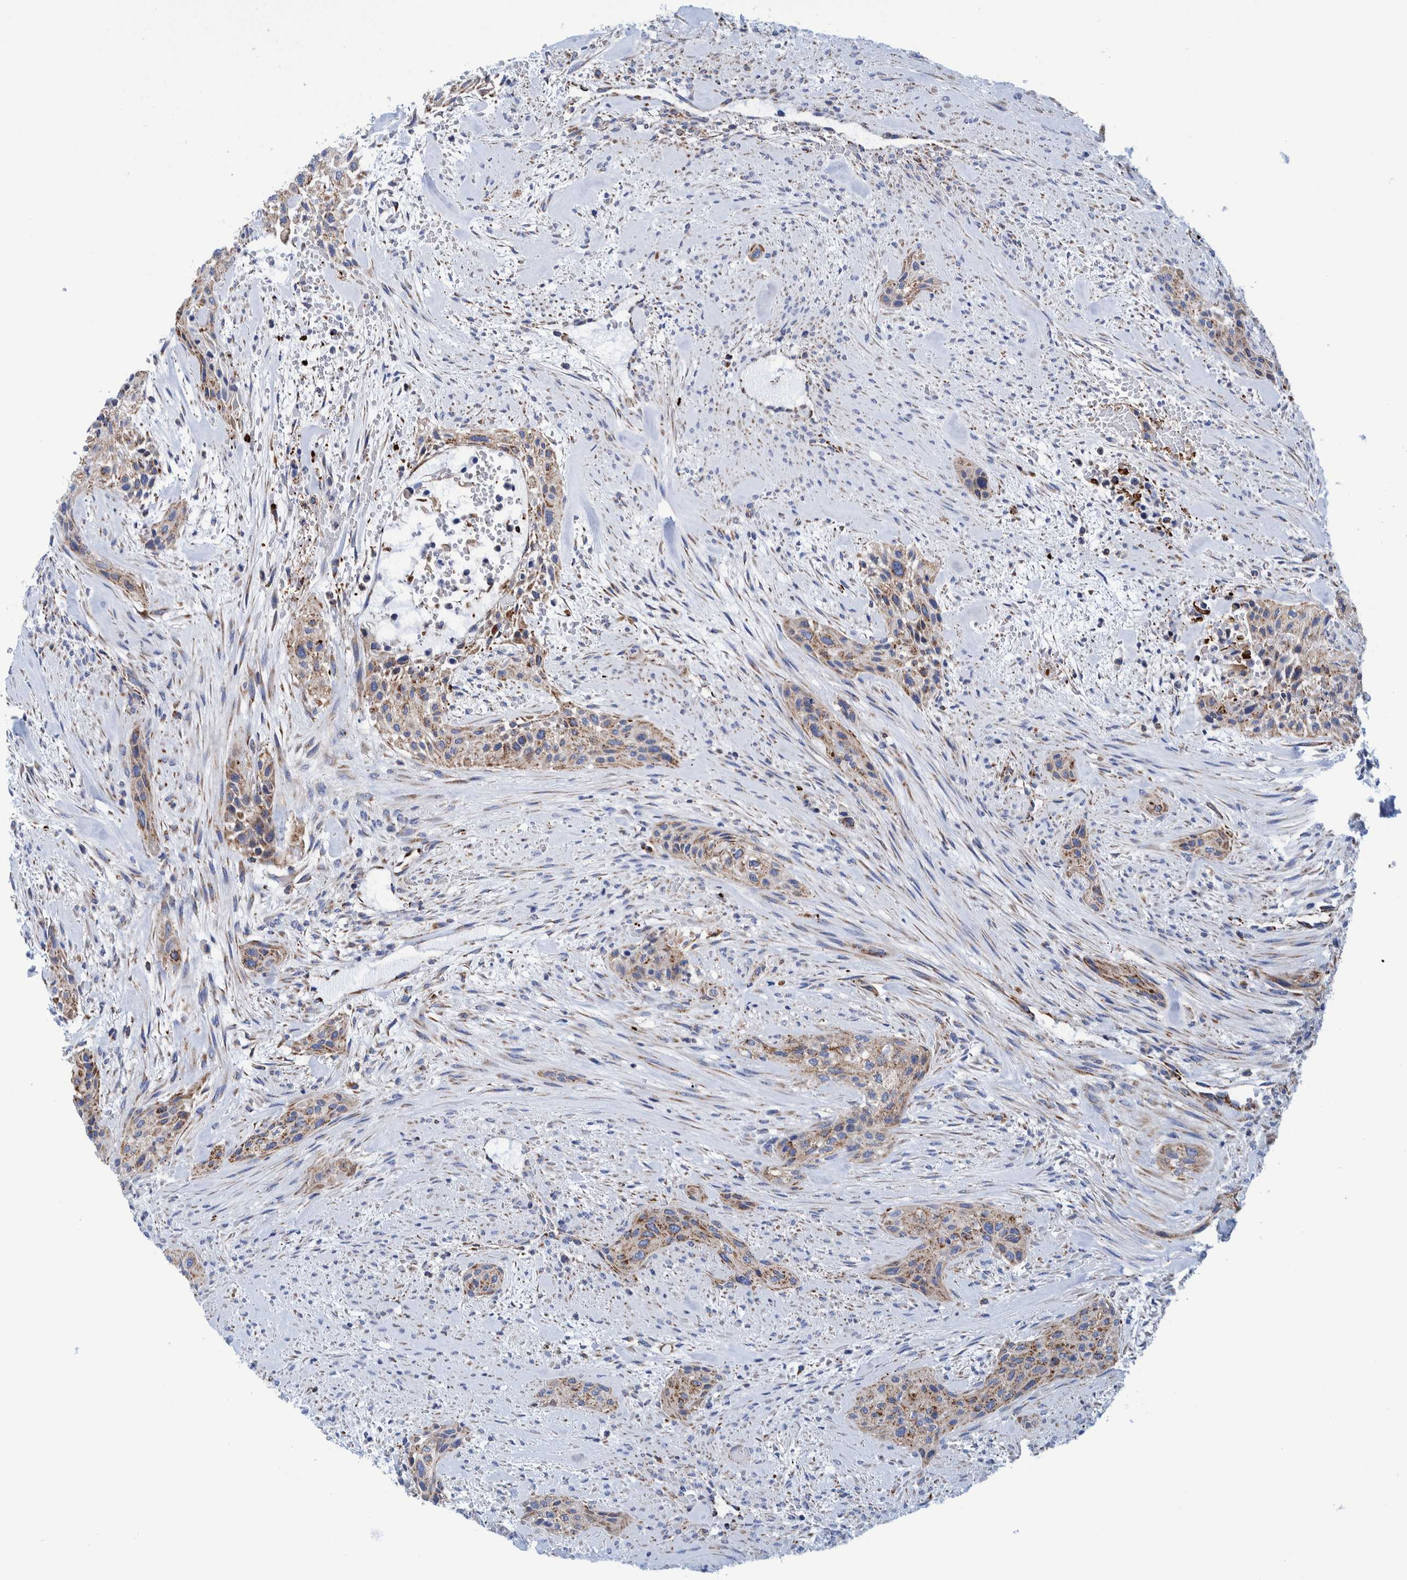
{"staining": {"intensity": "moderate", "quantity": ">75%", "location": "cytoplasmic/membranous"}, "tissue": "urothelial cancer", "cell_type": "Tumor cells", "image_type": "cancer", "snomed": [{"axis": "morphology", "description": "Urothelial carcinoma, High grade"}, {"axis": "topography", "description": "Urinary bladder"}], "caption": "Urothelial carcinoma (high-grade) stained with a protein marker demonstrates moderate staining in tumor cells.", "gene": "BZW2", "patient": {"sex": "male", "age": 35}}